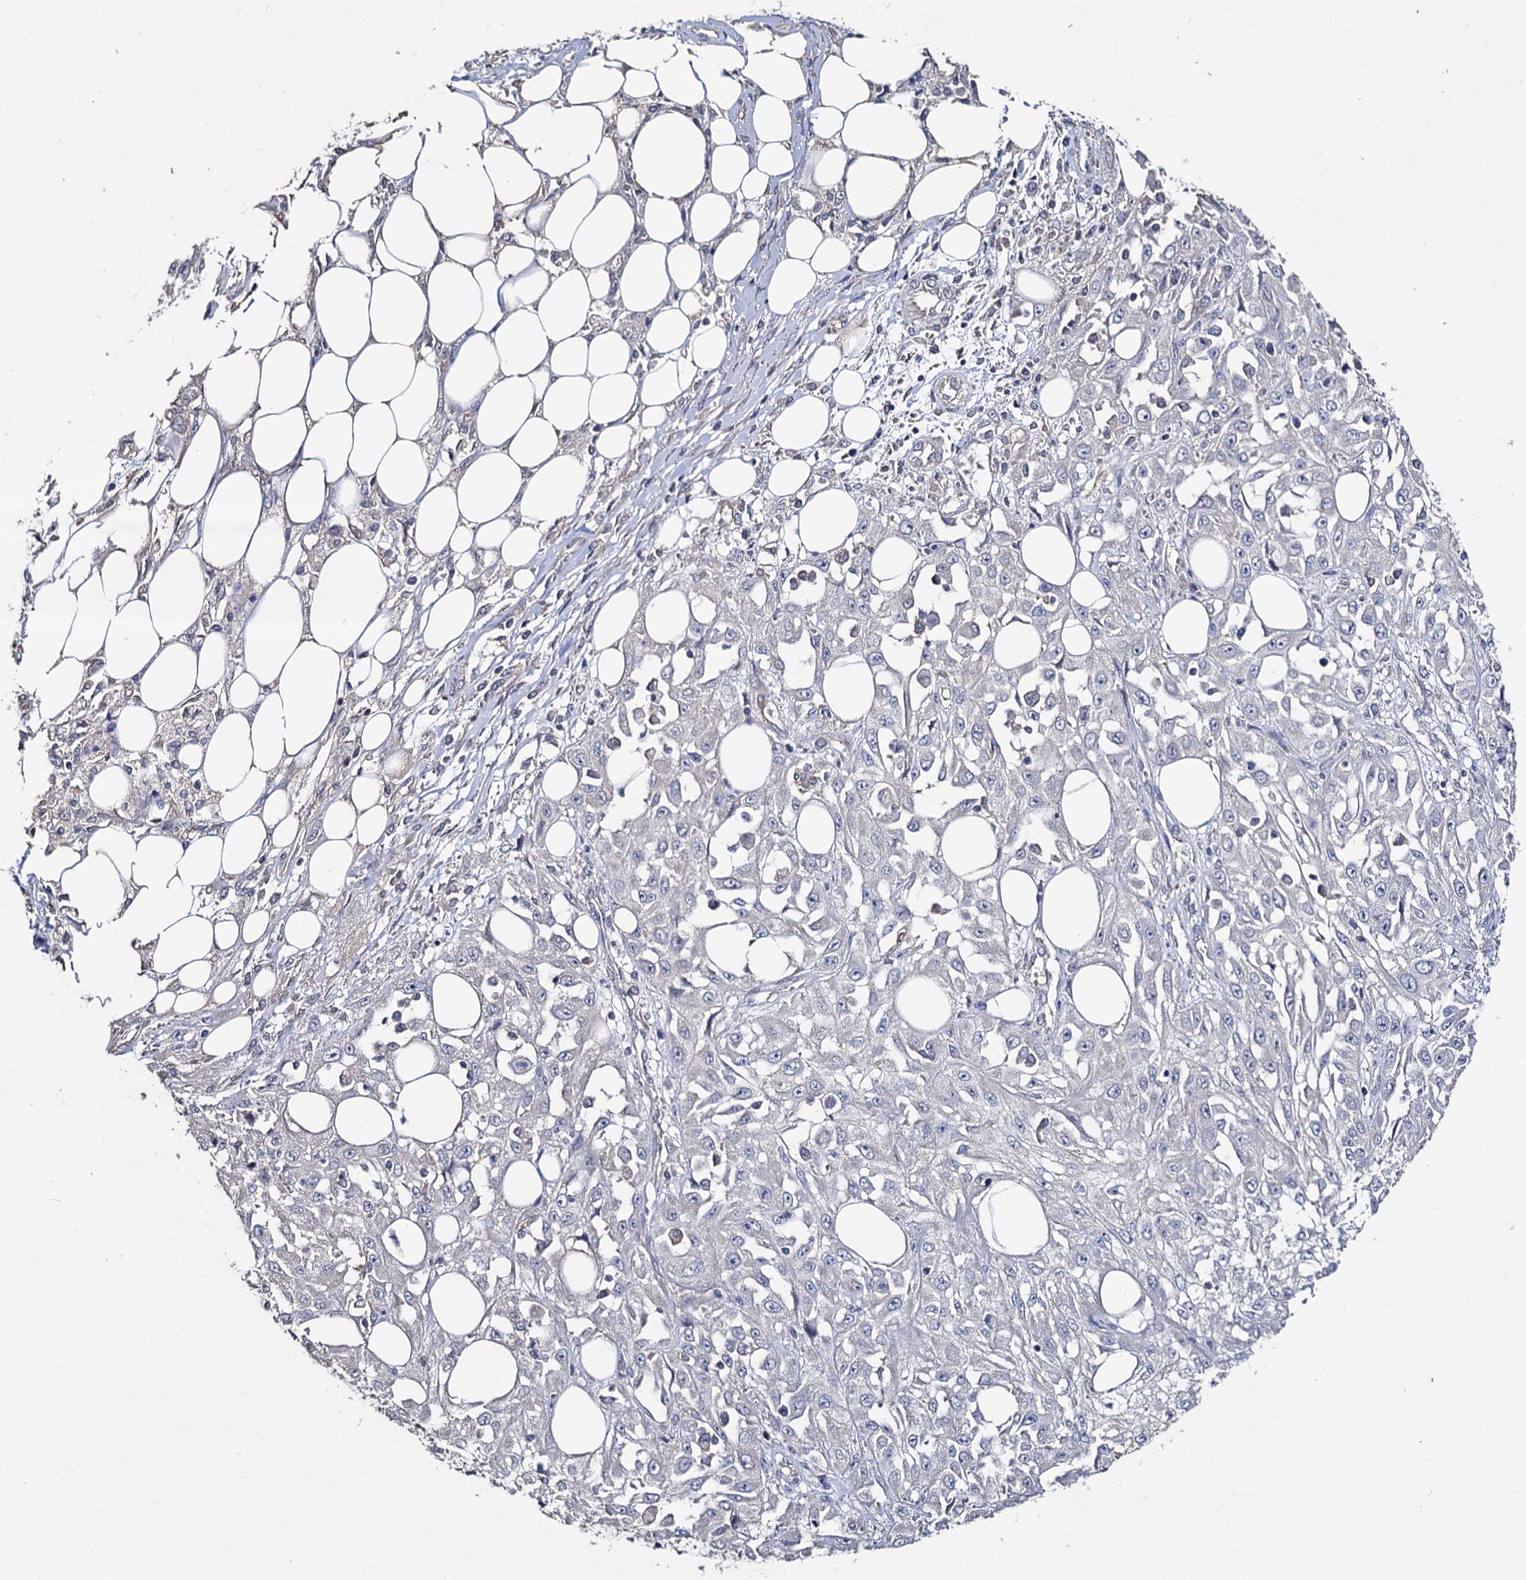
{"staining": {"intensity": "negative", "quantity": "none", "location": "none"}, "tissue": "skin cancer", "cell_type": "Tumor cells", "image_type": "cancer", "snomed": [{"axis": "morphology", "description": "Squamous cell carcinoma, NOS"}, {"axis": "morphology", "description": "Squamous cell carcinoma, metastatic, NOS"}, {"axis": "topography", "description": "Skin"}, {"axis": "topography", "description": "Lymph node"}], "caption": "Immunohistochemistry (IHC) photomicrograph of neoplastic tissue: skin cancer (metastatic squamous cell carcinoma) stained with DAB reveals no significant protein positivity in tumor cells.", "gene": "EPB41L5", "patient": {"sex": "male", "age": 75}}